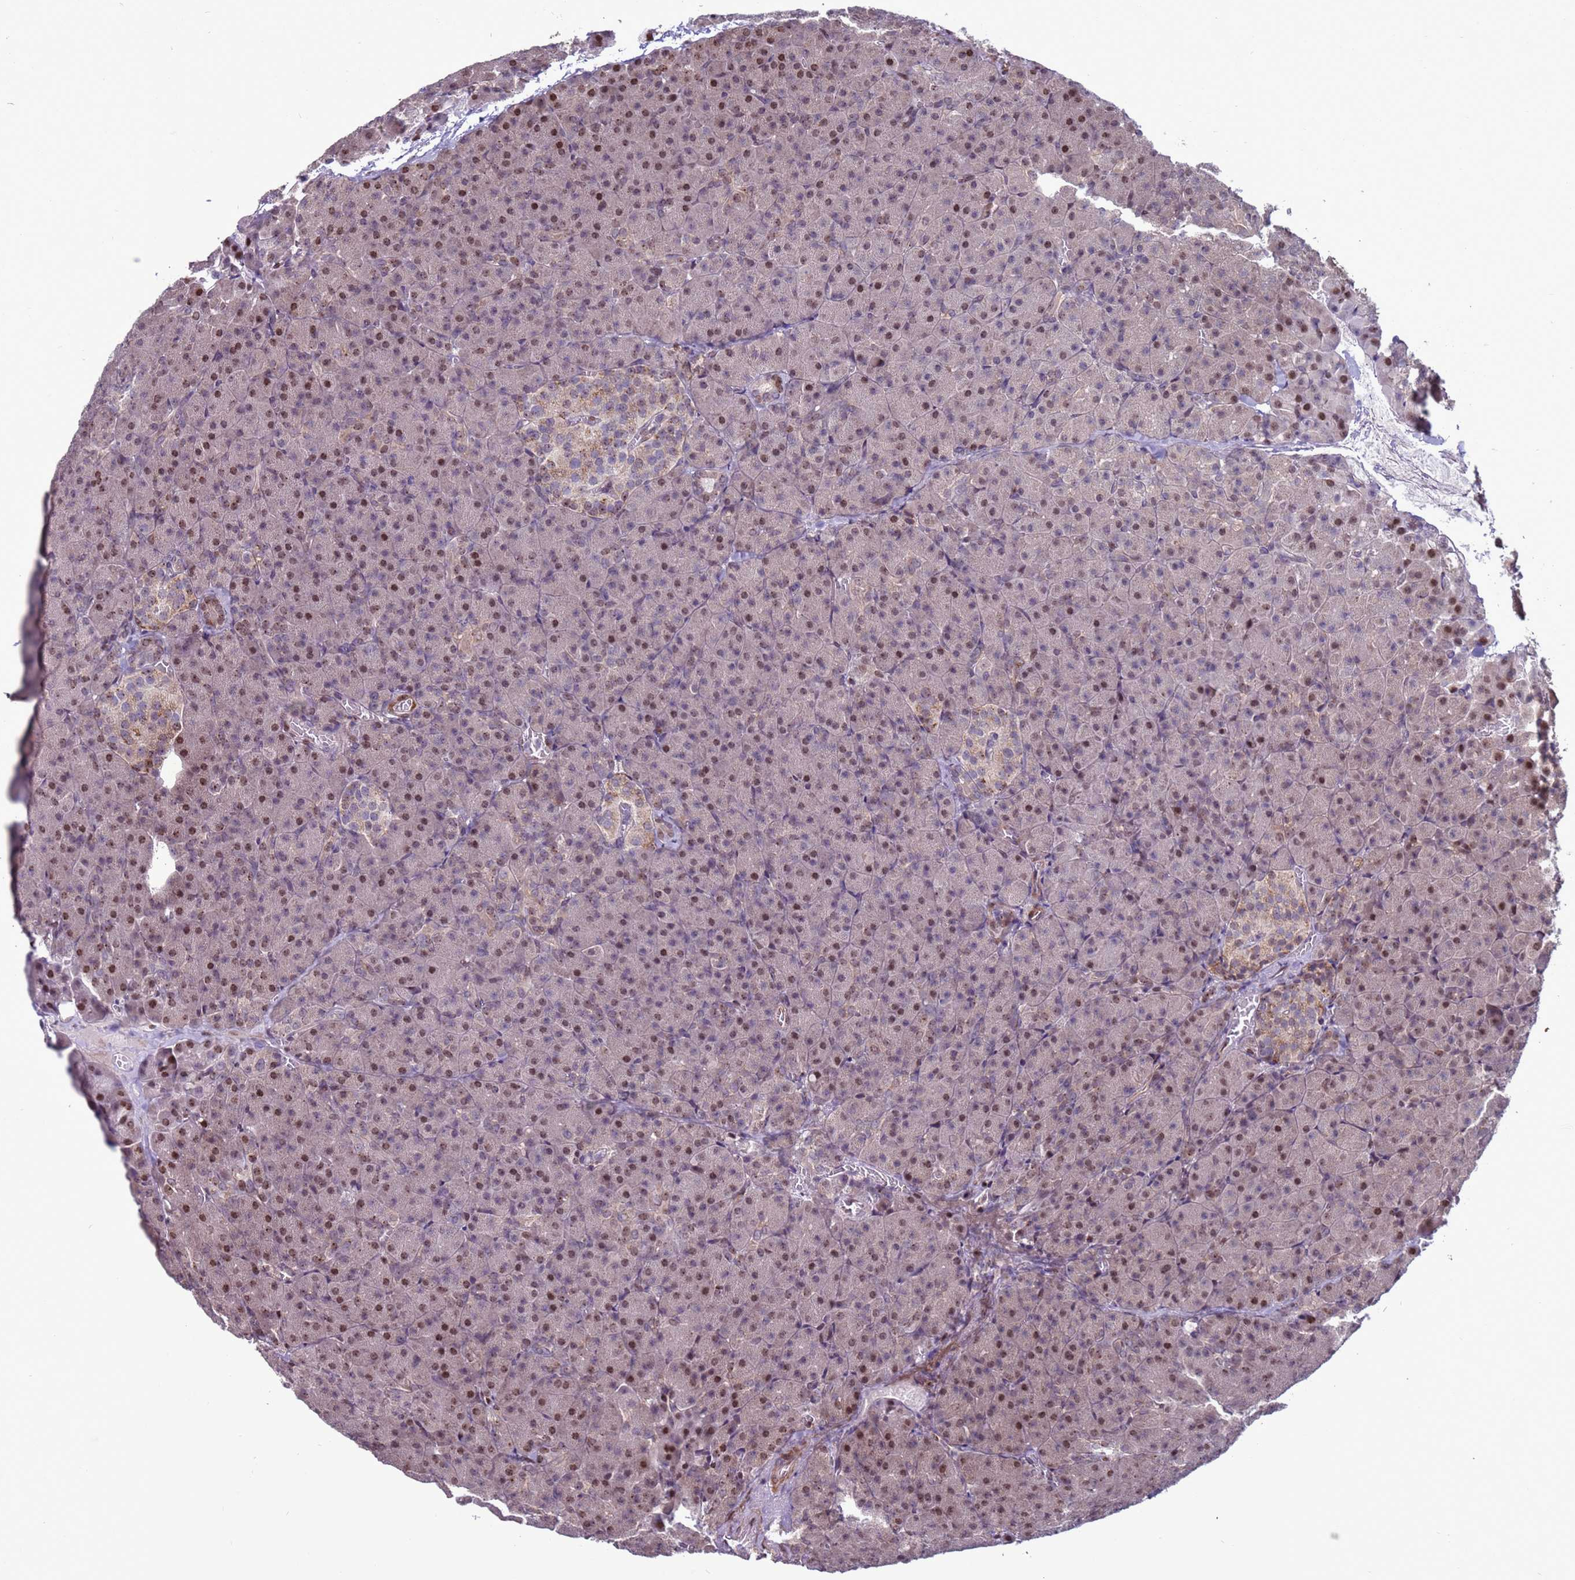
{"staining": {"intensity": "moderate", "quantity": "25%-75%", "location": "nuclear"}, "tissue": "pancreas", "cell_type": "Exocrine glandular cells", "image_type": "normal", "snomed": [{"axis": "morphology", "description": "Normal tissue, NOS"}, {"axis": "topography", "description": "Pancreas"}], "caption": "Moderate nuclear expression is present in about 25%-75% of exocrine glandular cells in benign pancreas. The staining was performed using DAB (3,3'-diaminobenzidine), with brown indicating positive protein expression. Nuclei are stained blue with hematoxylin.", "gene": "HGH1", "patient": {"sex": "female", "age": 74}}